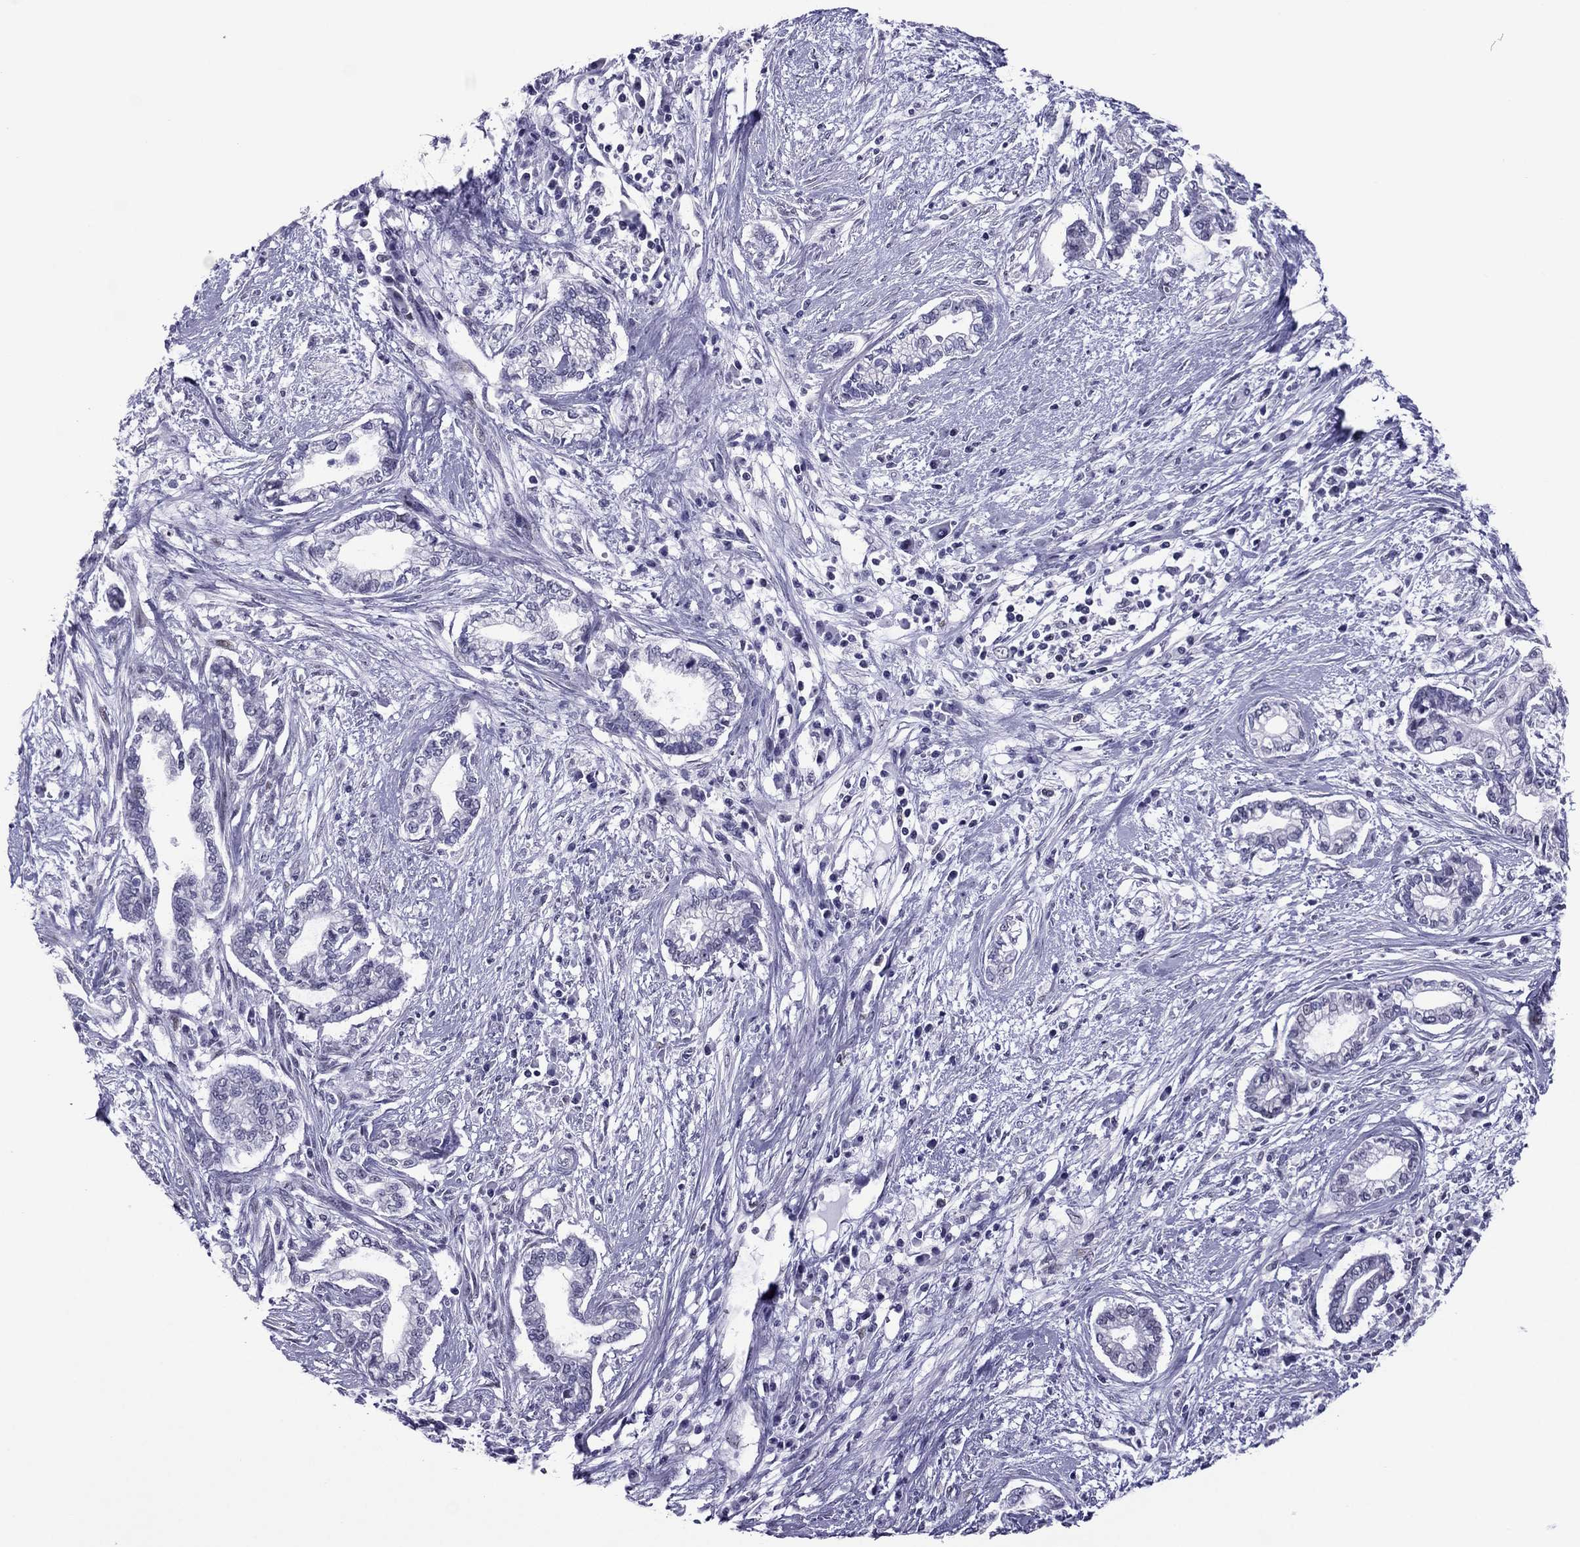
{"staining": {"intensity": "negative", "quantity": "none", "location": "none"}, "tissue": "cervical cancer", "cell_type": "Tumor cells", "image_type": "cancer", "snomed": [{"axis": "morphology", "description": "Adenocarcinoma, NOS"}, {"axis": "topography", "description": "Cervix"}], "caption": "The immunohistochemistry (IHC) image has no significant expression in tumor cells of cervical adenocarcinoma tissue.", "gene": "MYLK3", "patient": {"sex": "female", "age": 62}}